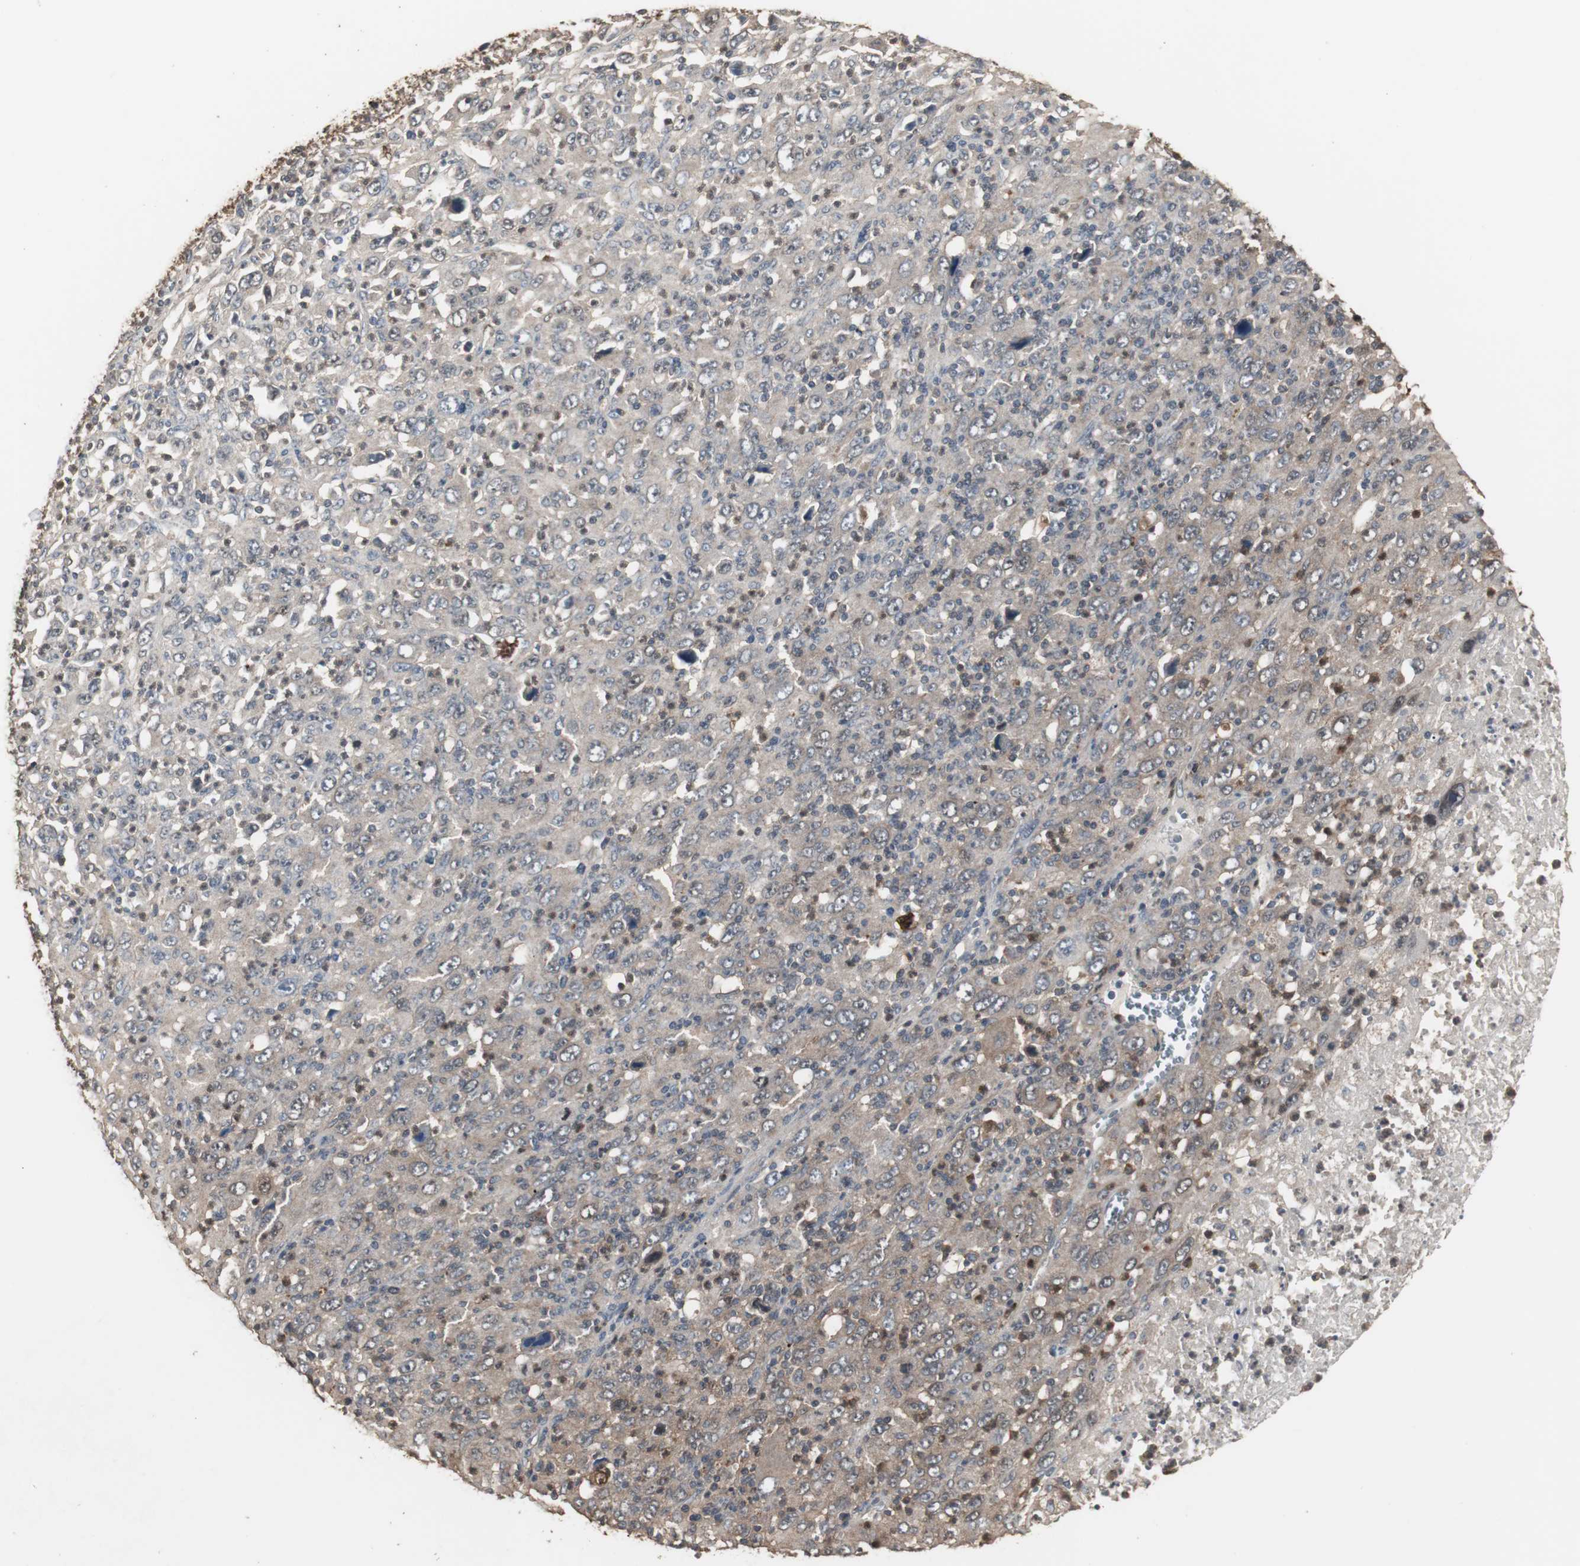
{"staining": {"intensity": "weak", "quantity": ">75%", "location": "cytoplasmic/membranous"}, "tissue": "melanoma", "cell_type": "Tumor cells", "image_type": "cancer", "snomed": [{"axis": "morphology", "description": "Malignant melanoma, Metastatic site"}, {"axis": "topography", "description": "Skin"}], "caption": "The photomicrograph demonstrates a brown stain indicating the presence of a protein in the cytoplasmic/membranous of tumor cells in malignant melanoma (metastatic site).", "gene": "HPRT1", "patient": {"sex": "female", "age": 56}}